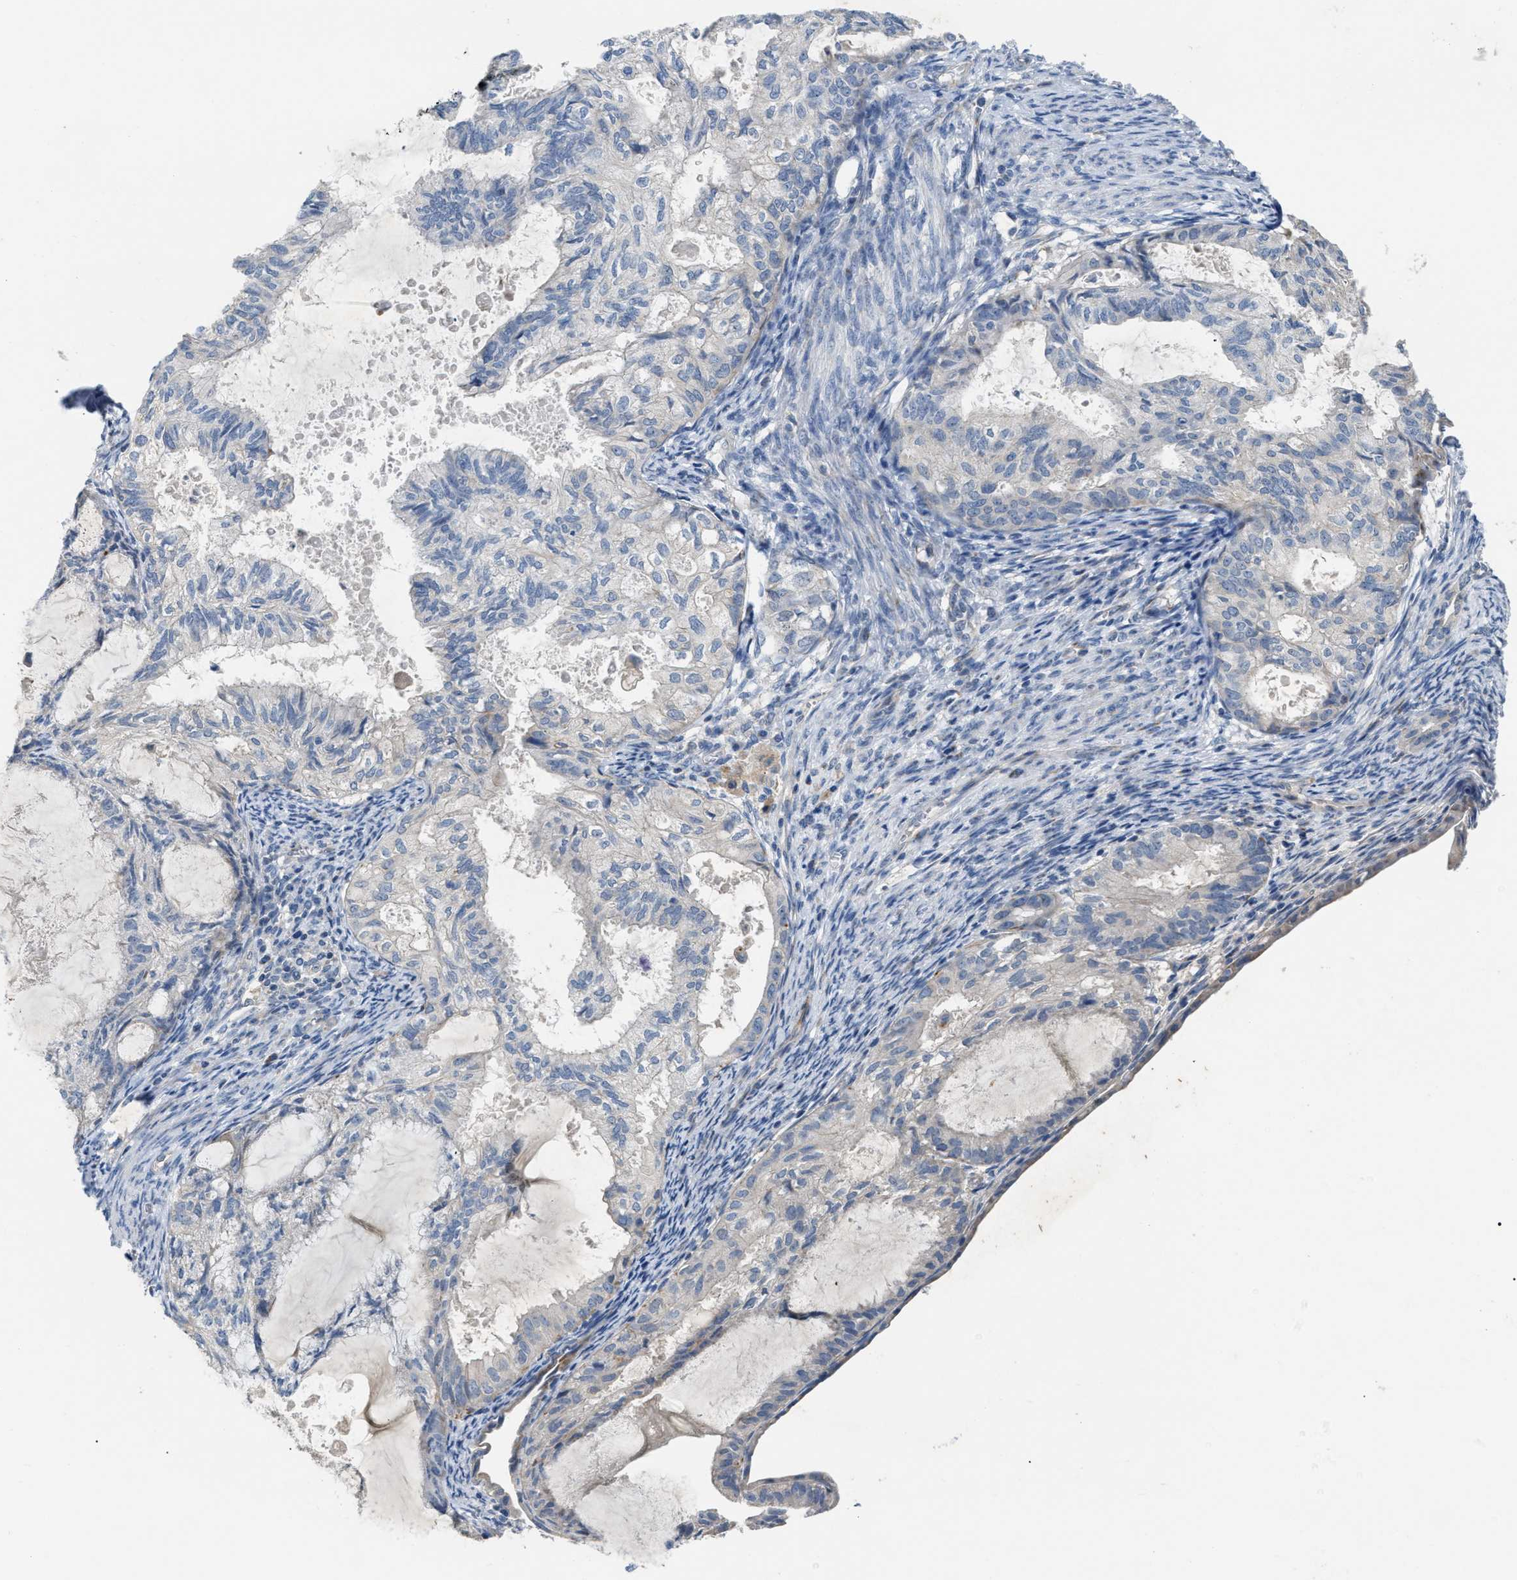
{"staining": {"intensity": "negative", "quantity": "none", "location": "none"}, "tissue": "cervical cancer", "cell_type": "Tumor cells", "image_type": "cancer", "snomed": [{"axis": "morphology", "description": "Normal tissue, NOS"}, {"axis": "morphology", "description": "Adenocarcinoma, NOS"}, {"axis": "topography", "description": "Cervix"}, {"axis": "topography", "description": "Endometrium"}], "caption": "The immunohistochemistry histopathology image has no significant positivity in tumor cells of cervical cancer (adenocarcinoma) tissue.", "gene": "DHX58", "patient": {"sex": "female", "age": 86}}